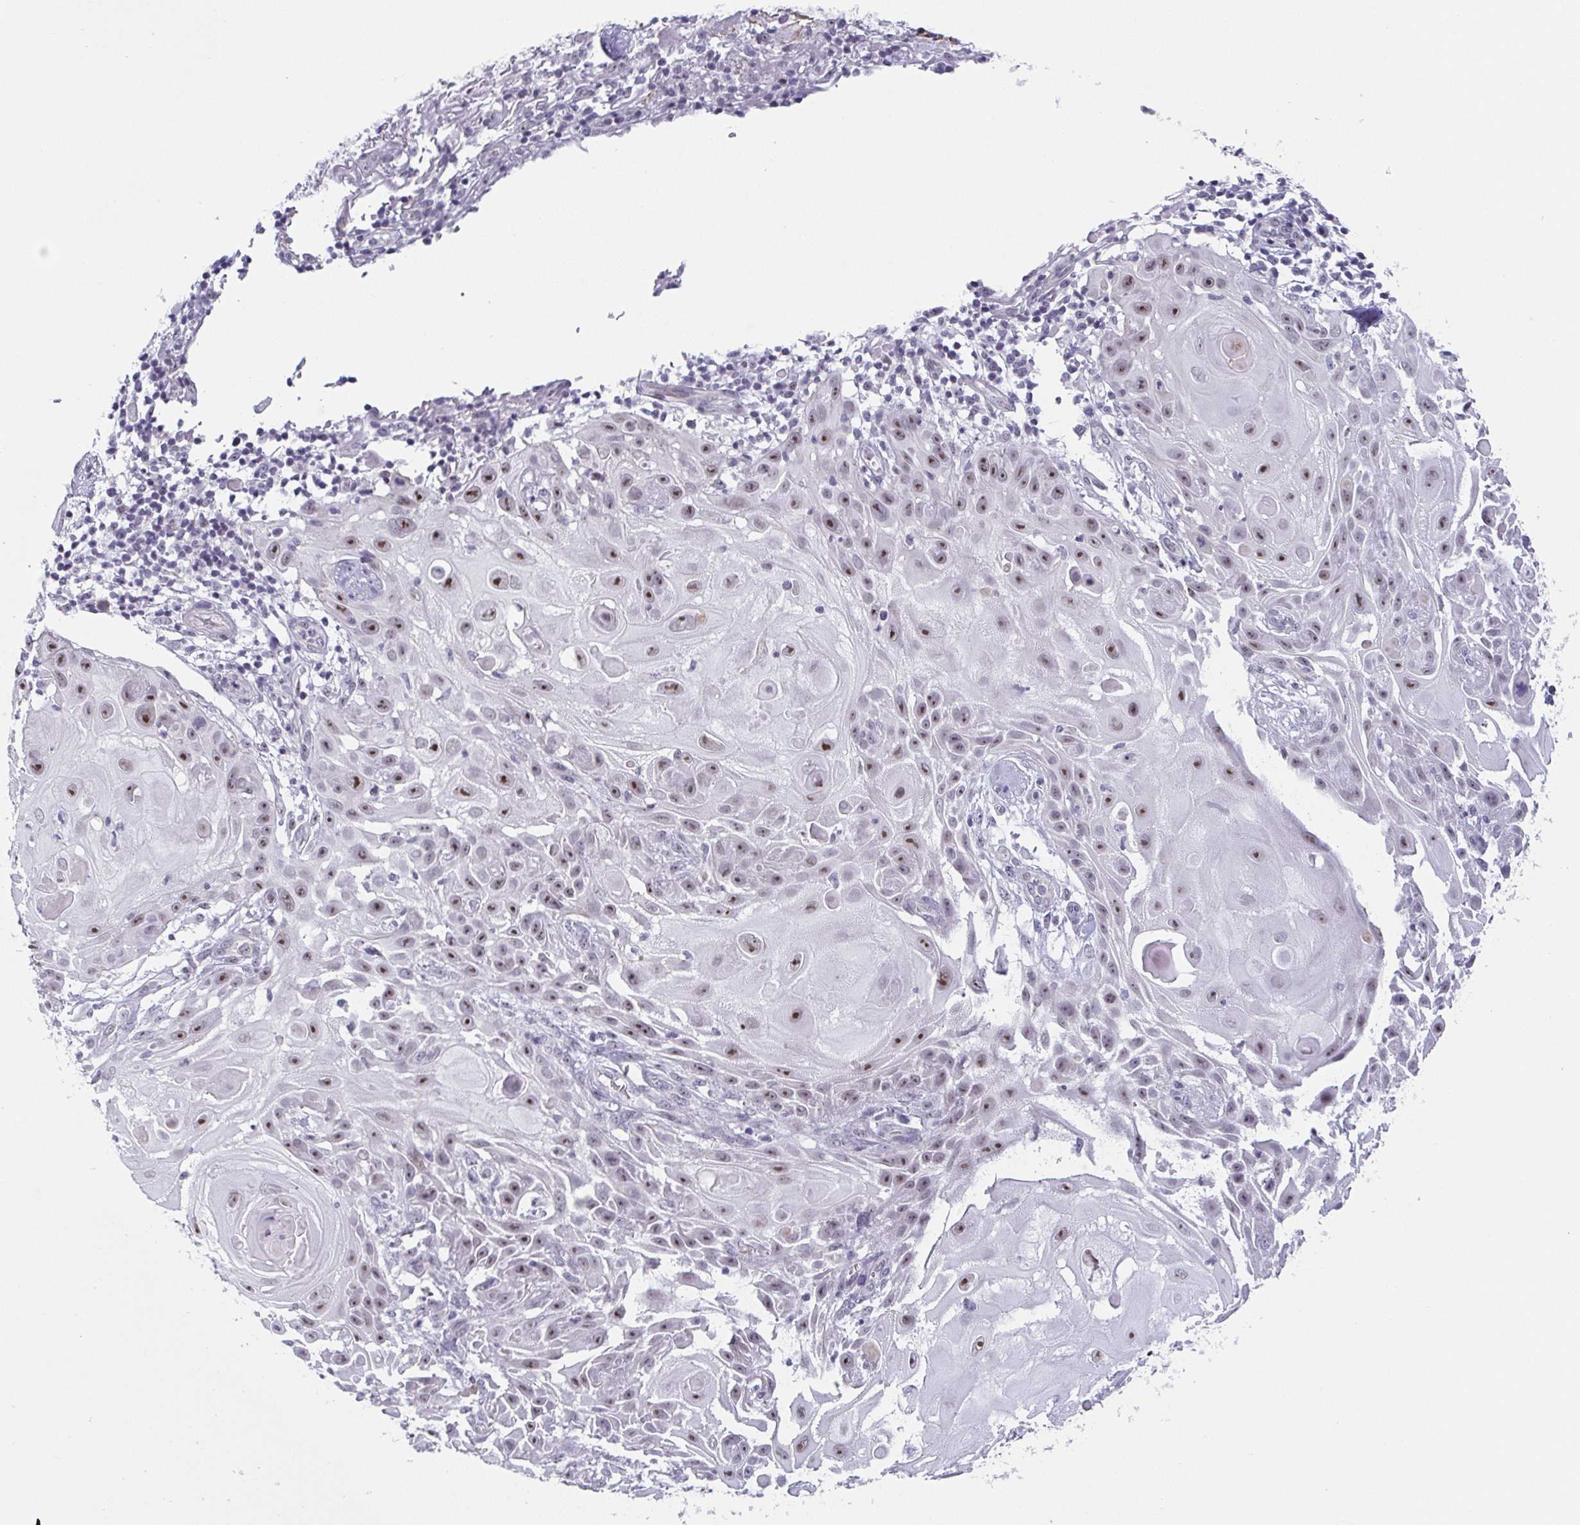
{"staining": {"intensity": "moderate", "quantity": "25%-75%", "location": "nuclear"}, "tissue": "skin cancer", "cell_type": "Tumor cells", "image_type": "cancer", "snomed": [{"axis": "morphology", "description": "Squamous cell carcinoma, NOS"}, {"axis": "topography", "description": "Skin"}], "caption": "Tumor cells display moderate nuclear expression in approximately 25%-75% of cells in squamous cell carcinoma (skin).", "gene": "EXOSC7", "patient": {"sex": "female", "age": 91}}